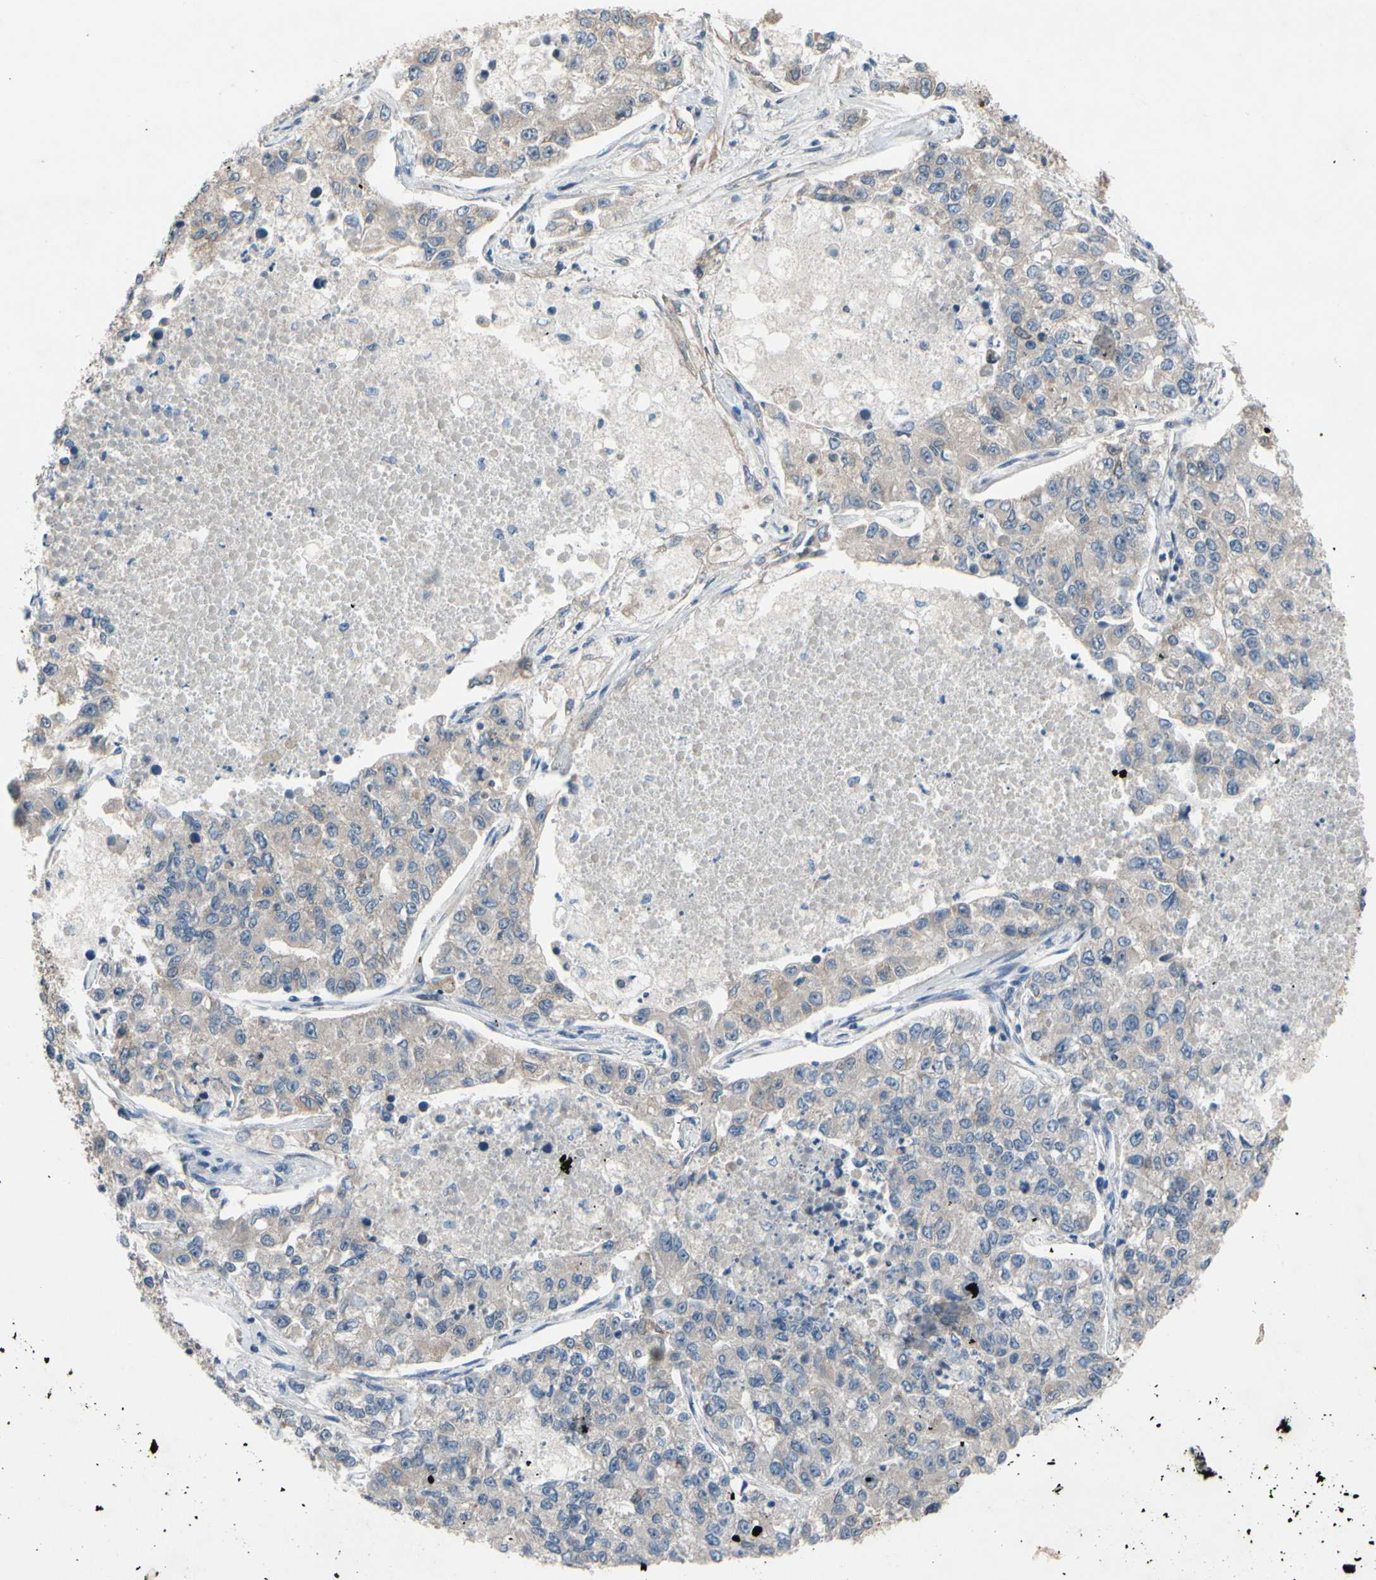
{"staining": {"intensity": "weak", "quantity": ">75%", "location": "cytoplasmic/membranous"}, "tissue": "lung cancer", "cell_type": "Tumor cells", "image_type": "cancer", "snomed": [{"axis": "morphology", "description": "Adenocarcinoma, NOS"}, {"axis": "topography", "description": "Lung"}], "caption": "Immunohistochemistry (IHC) (DAB) staining of human adenocarcinoma (lung) shows weak cytoplasmic/membranous protein expression in about >75% of tumor cells.", "gene": "PRXL2A", "patient": {"sex": "male", "age": 49}}